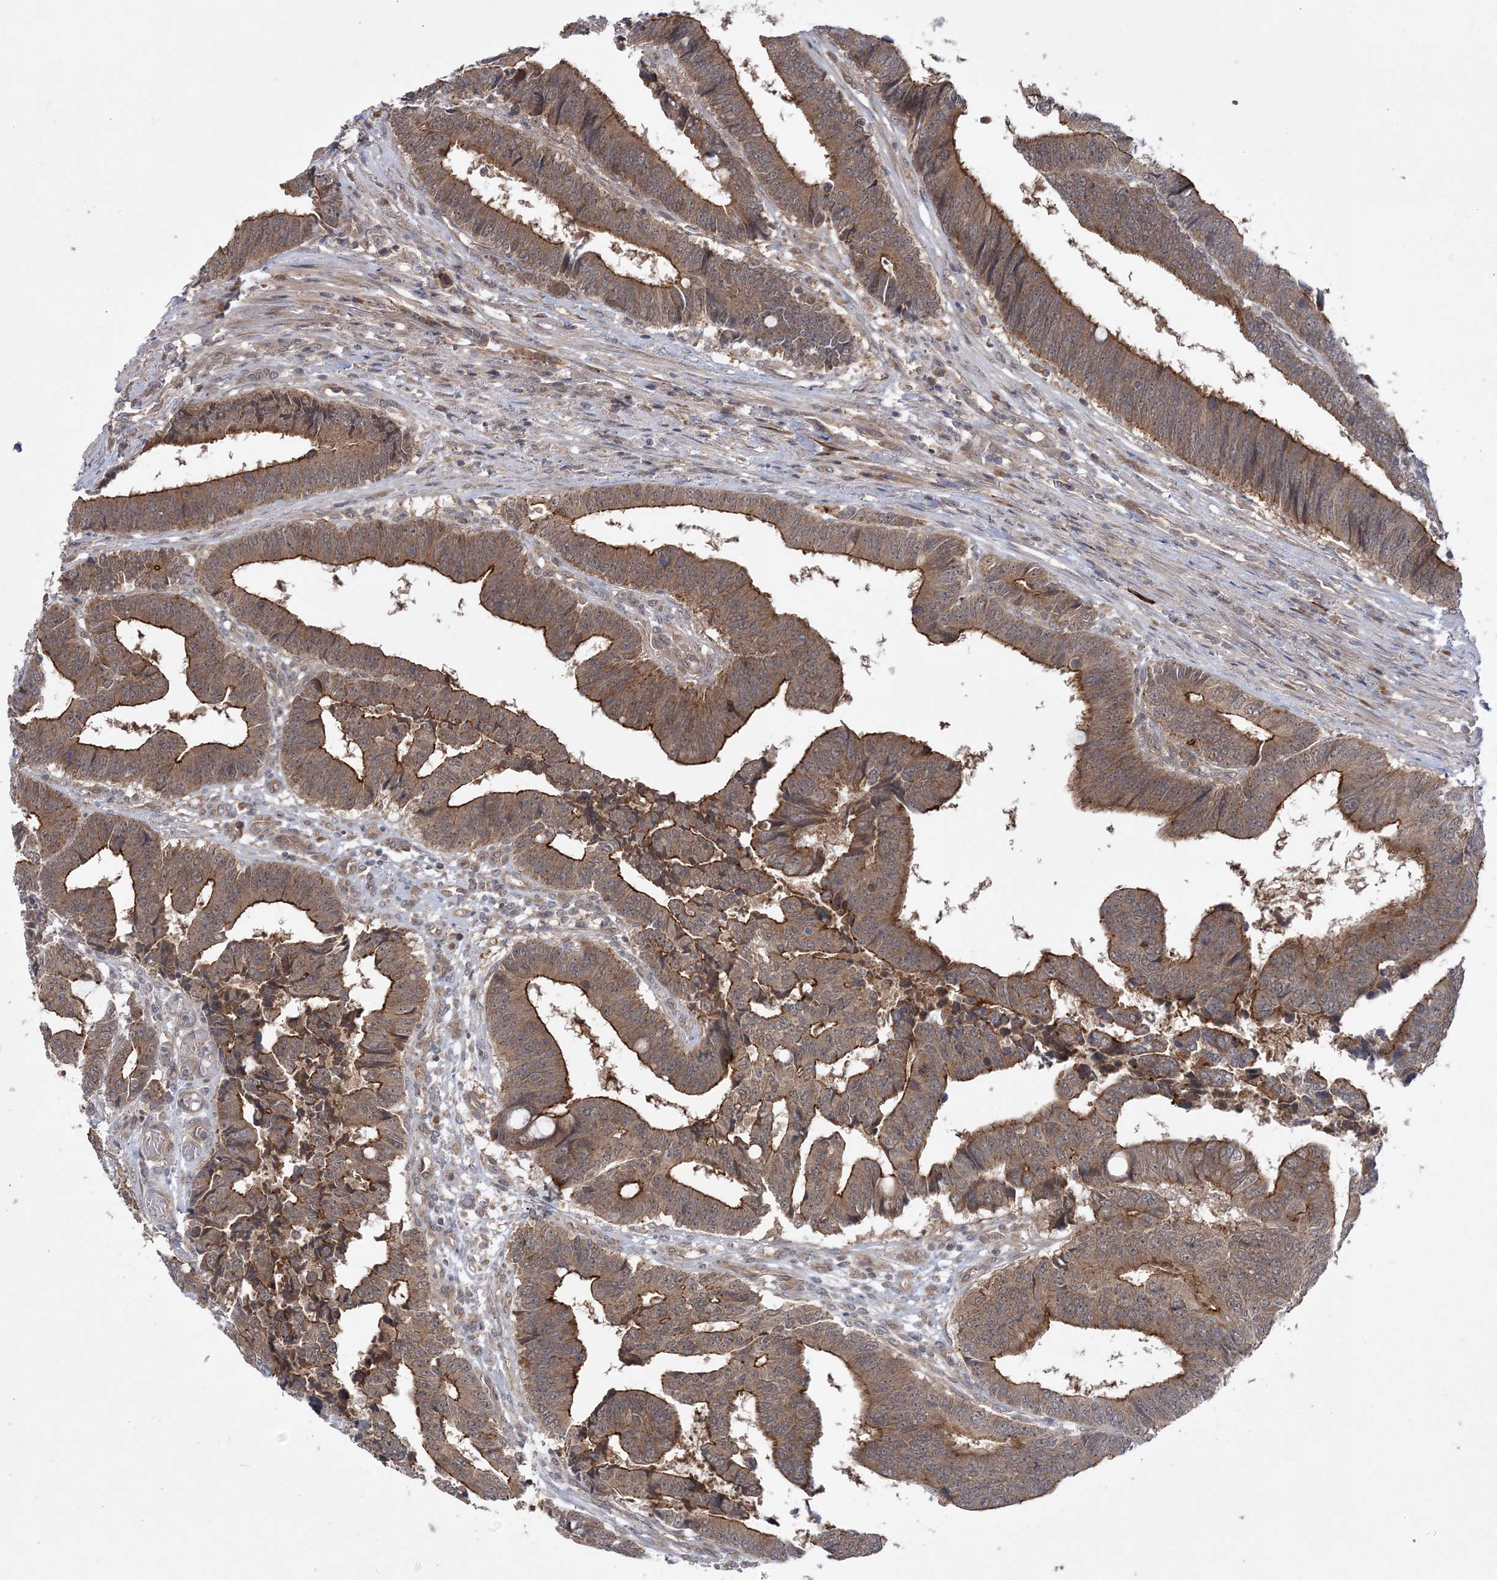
{"staining": {"intensity": "moderate", "quantity": ">75%", "location": "cytoplasmic/membranous"}, "tissue": "colorectal cancer", "cell_type": "Tumor cells", "image_type": "cancer", "snomed": [{"axis": "morphology", "description": "Adenocarcinoma, NOS"}, {"axis": "topography", "description": "Rectum"}], "caption": "The image reveals a brown stain indicating the presence of a protein in the cytoplasmic/membranous of tumor cells in colorectal adenocarcinoma.", "gene": "MMADHC", "patient": {"sex": "male", "age": 84}}